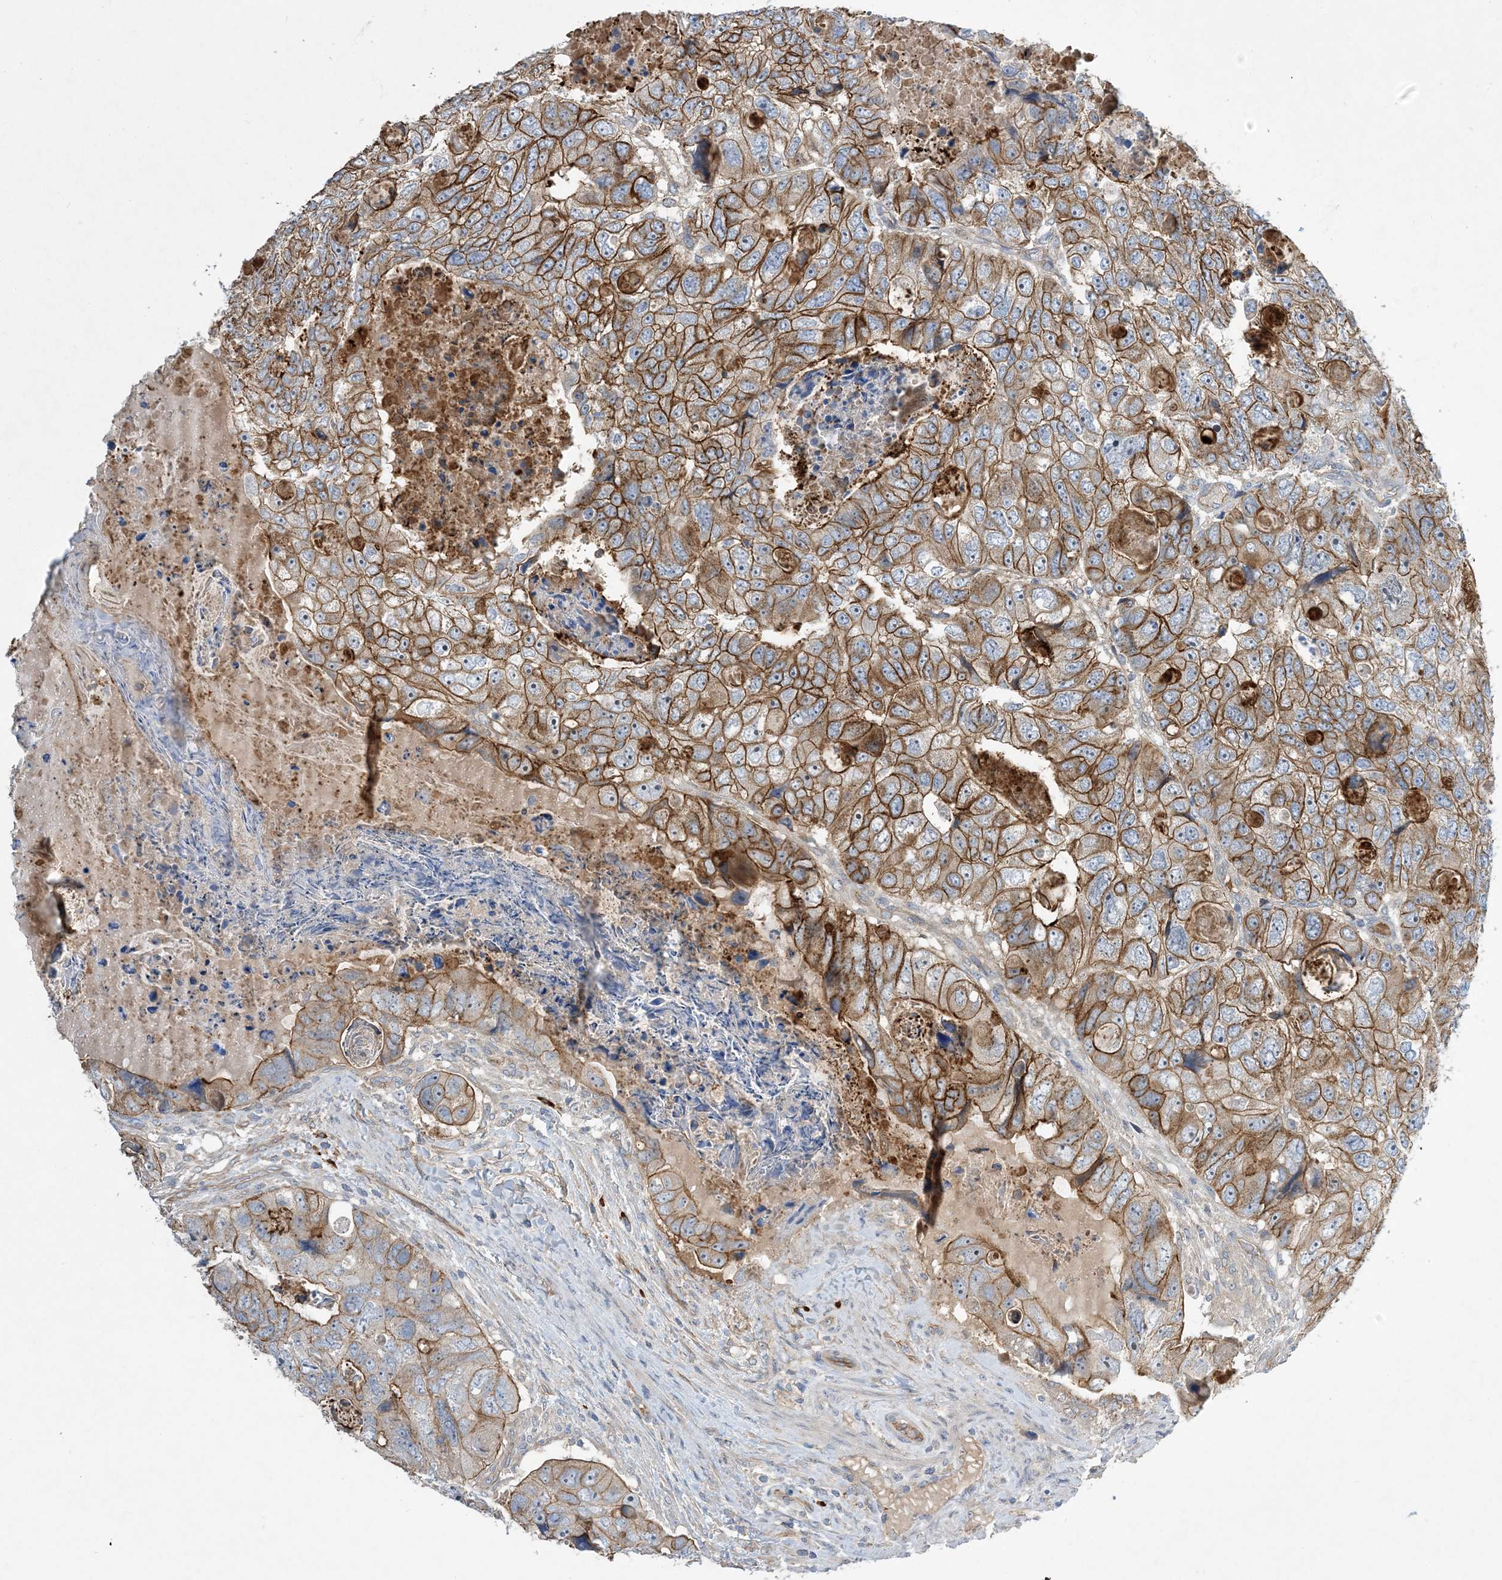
{"staining": {"intensity": "strong", "quantity": ">75%", "location": "cytoplasmic/membranous"}, "tissue": "colorectal cancer", "cell_type": "Tumor cells", "image_type": "cancer", "snomed": [{"axis": "morphology", "description": "Adenocarcinoma, NOS"}, {"axis": "topography", "description": "Rectum"}], "caption": "Adenocarcinoma (colorectal) stained with DAB IHC displays high levels of strong cytoplasmic/membranous positivity in about >75% of tumor cells.", "gene": "AOC1", "patient": {"sex": "male", "age": 59}}